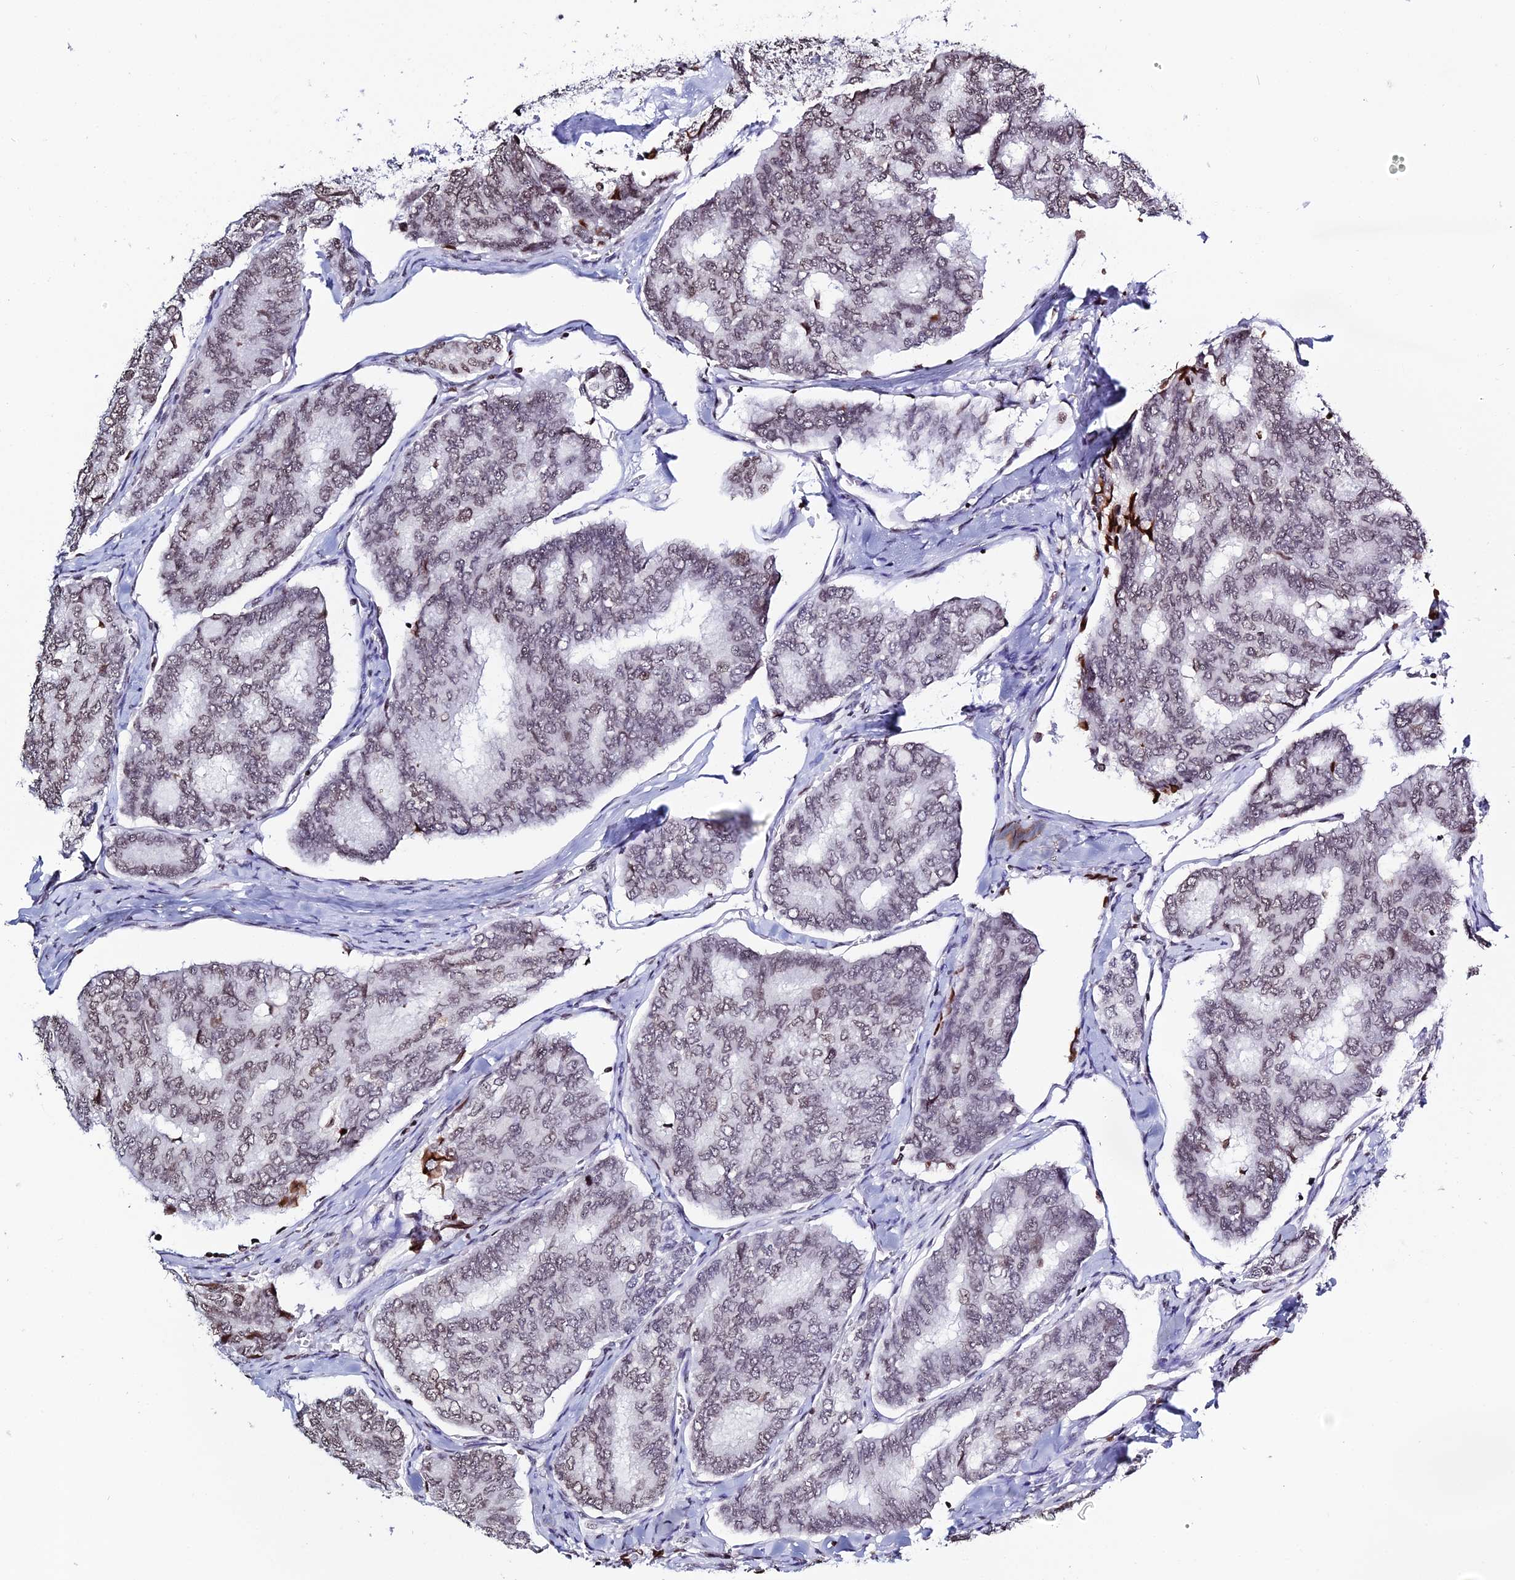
{"staining": {"intensity": "moderate", "quantity": ">75%", "location": "nuclear"}, "tissue": "thyroid cancer", "cell_type": "Tumor cells", "image_type": "cancer", "snomed": [{"axis": "morphology", "description": "Papillary adenocarcinoma, NOS"}, {"axis": "topography", "description": "Thyroid gland"}], "caption": "Protein staining of papillary adenocarcinoma (thyroid) tissue demonstrates moderate nuclear positivity in about >75% of tumor cells.", "gene": "MACROH2A2", "patient": {"sex": "female", "age": 35}}